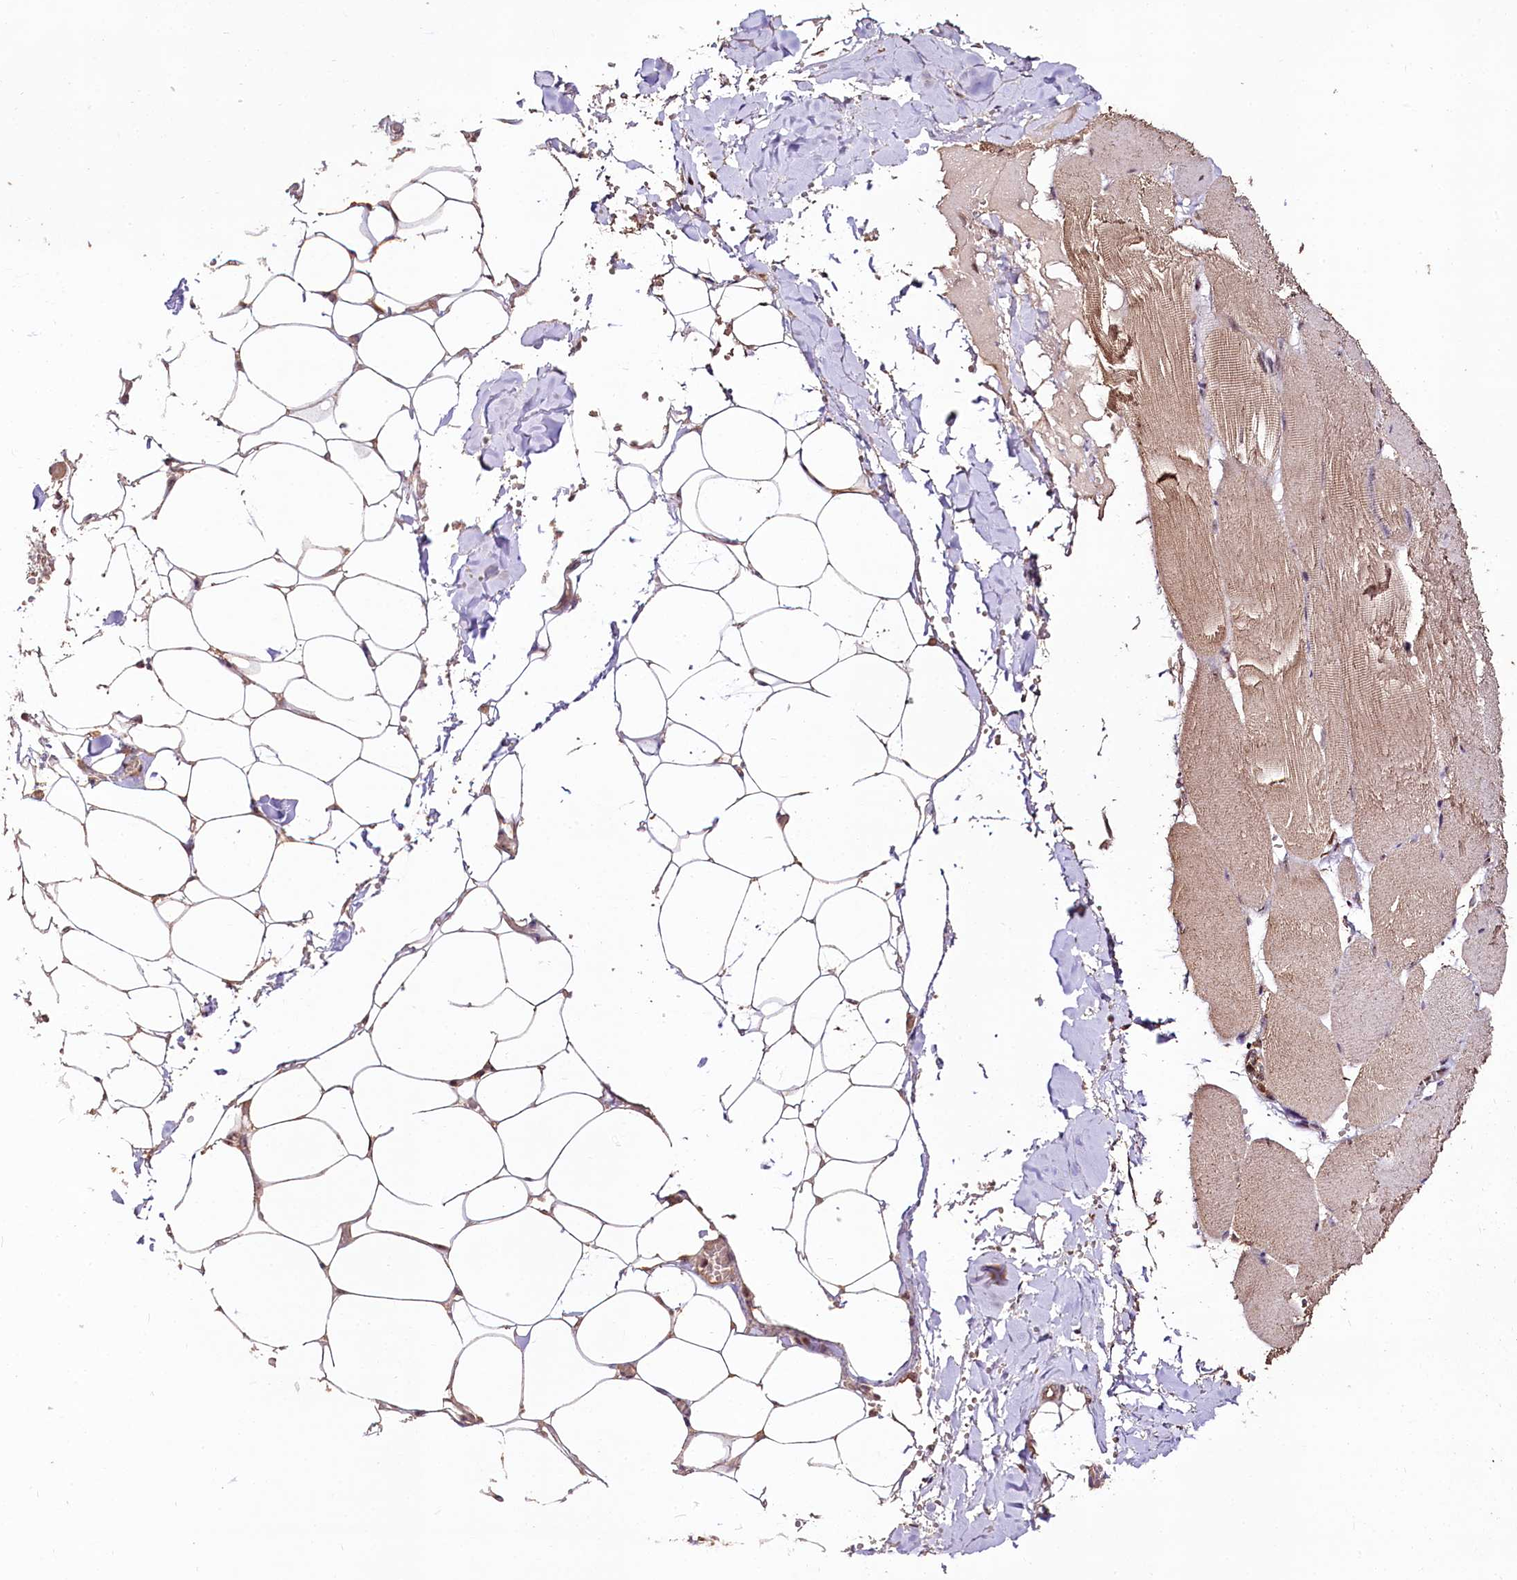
{"staining": {"intensity": "moderate", "quantity": "25%-75%", "location": "cytoplasmic/membranous,nuclear"}, "tissue": "adipose tissue", "cell_type": "Adipocytes", "image_type": "normal", "snomed": [{"axis": "morphology", "description": "Normal tissue, NOS"}, {"axis": "topography", "description": "Skeletal muscle"}, {"axis": "topography", "description": "Peripheral nerve tissue"}], "caption": "A high-resolution micrograph shows immunohistochemistry staining of unremarkable adipose tissue, which shows moderate cytoplasmic/membranous,nuclear expression in approximately 25%-75% of adipocytes. (IHC, brightfield microscopy, high magnification).", "gene": "RRP8", "patient": {"sex": "female", "age": 55}}